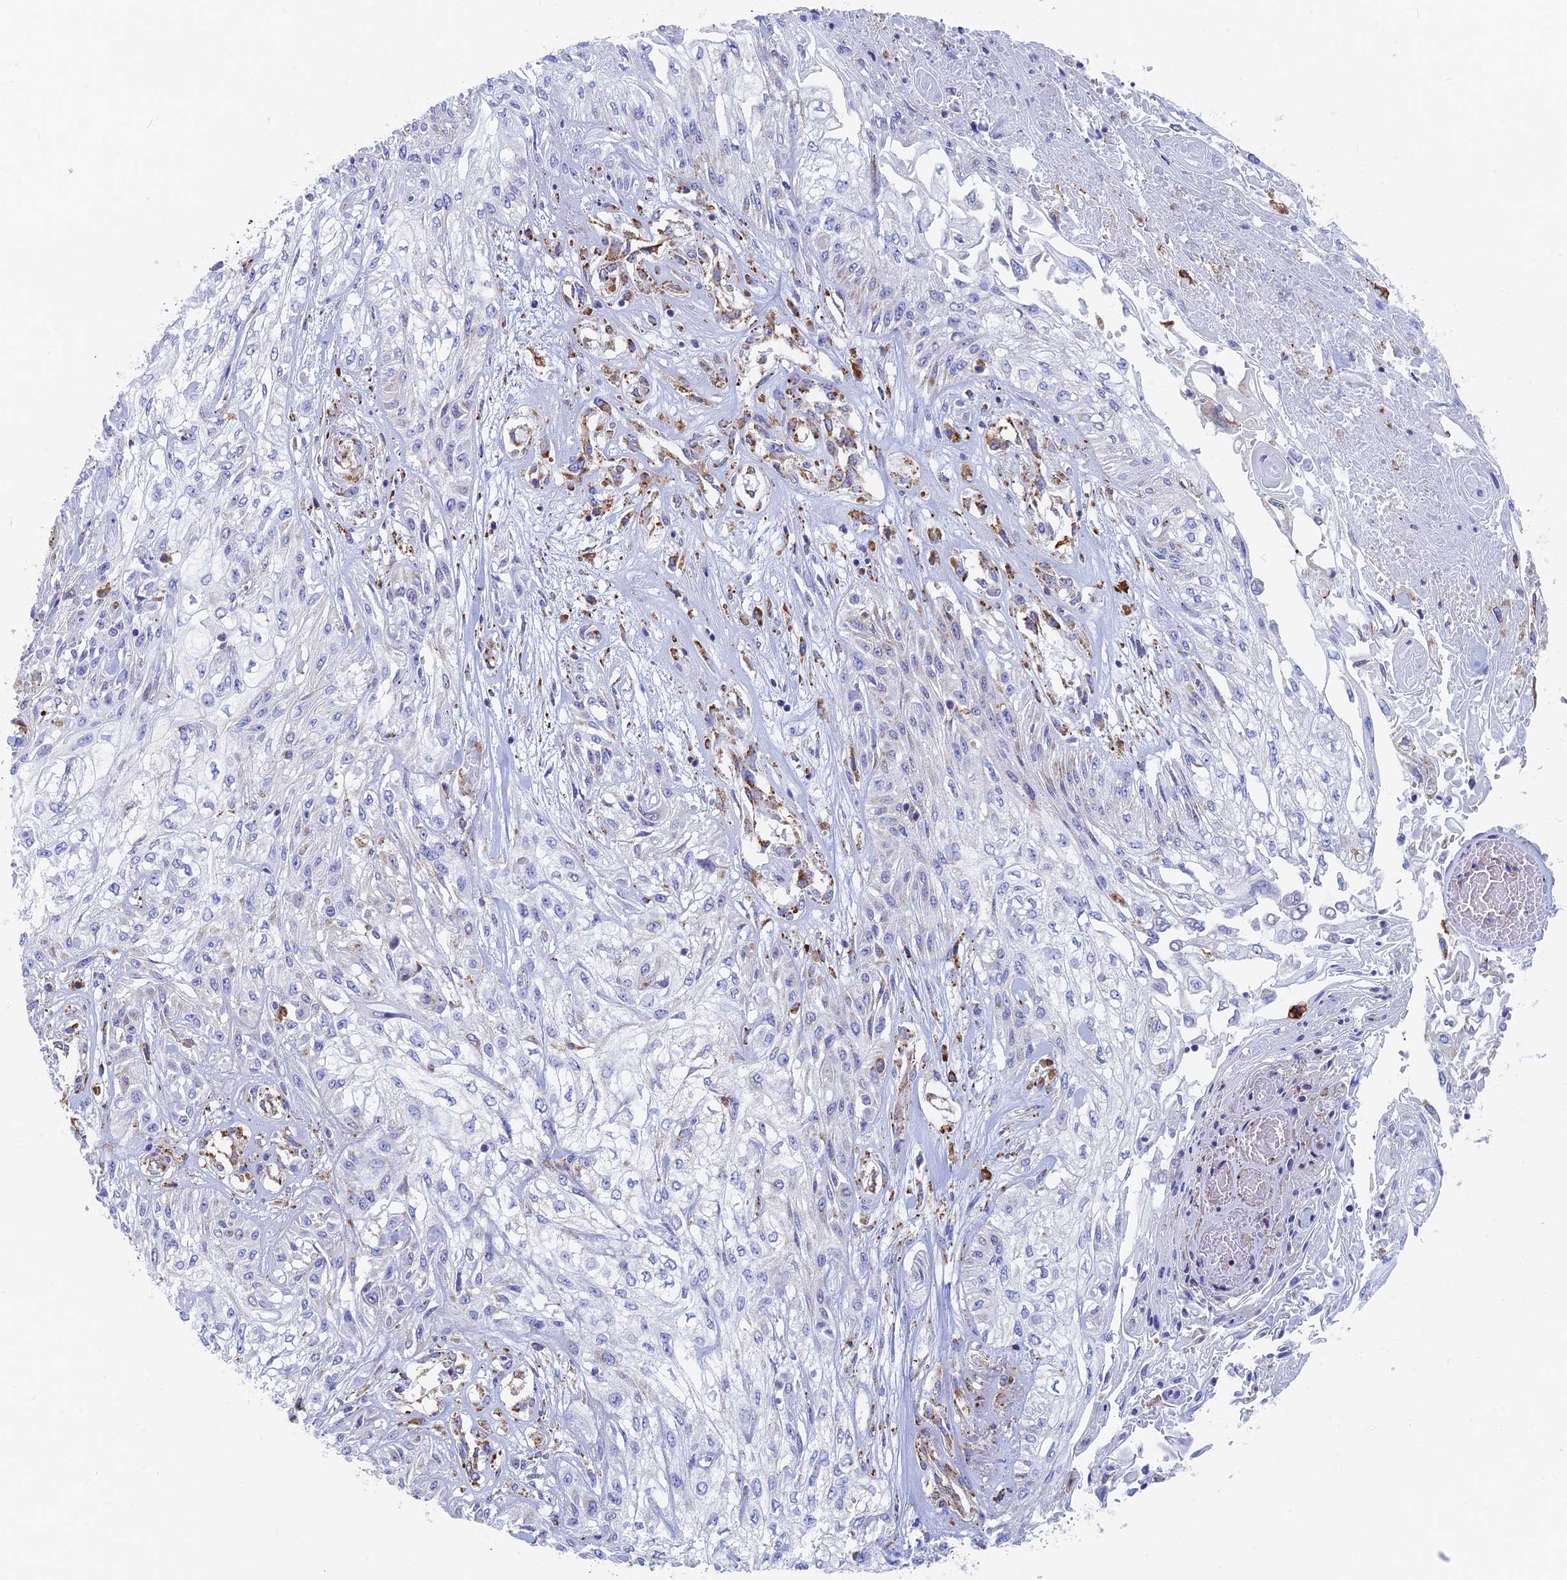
{"staining": {"intensity": "negative", "quantity": "none", "location": "none"}, "tissue": "skin cancer", "cell_type": "Tumor cells", "image_type": "cancer", "snomed": [{"axis": "morphology", "description": "Squamous cell carcinoma, NOS"}, {"axis": "morphology", "description": "Squamous cell carcinoma, metastatic, NOS"}, {"axis": "topography", "description": "Skin"}, {"axis": "topography", "description": "Lymph node"}], "caption": "Immunohistochemistry (IHC) photomicrograph of human skin cancer (metastatic squamous cell carcinoma) stained for a protein (brown), which exhibits no positivity in tumor cells.", "gene": "WDR35", "patient": {"sex": "male", "age": 75}}